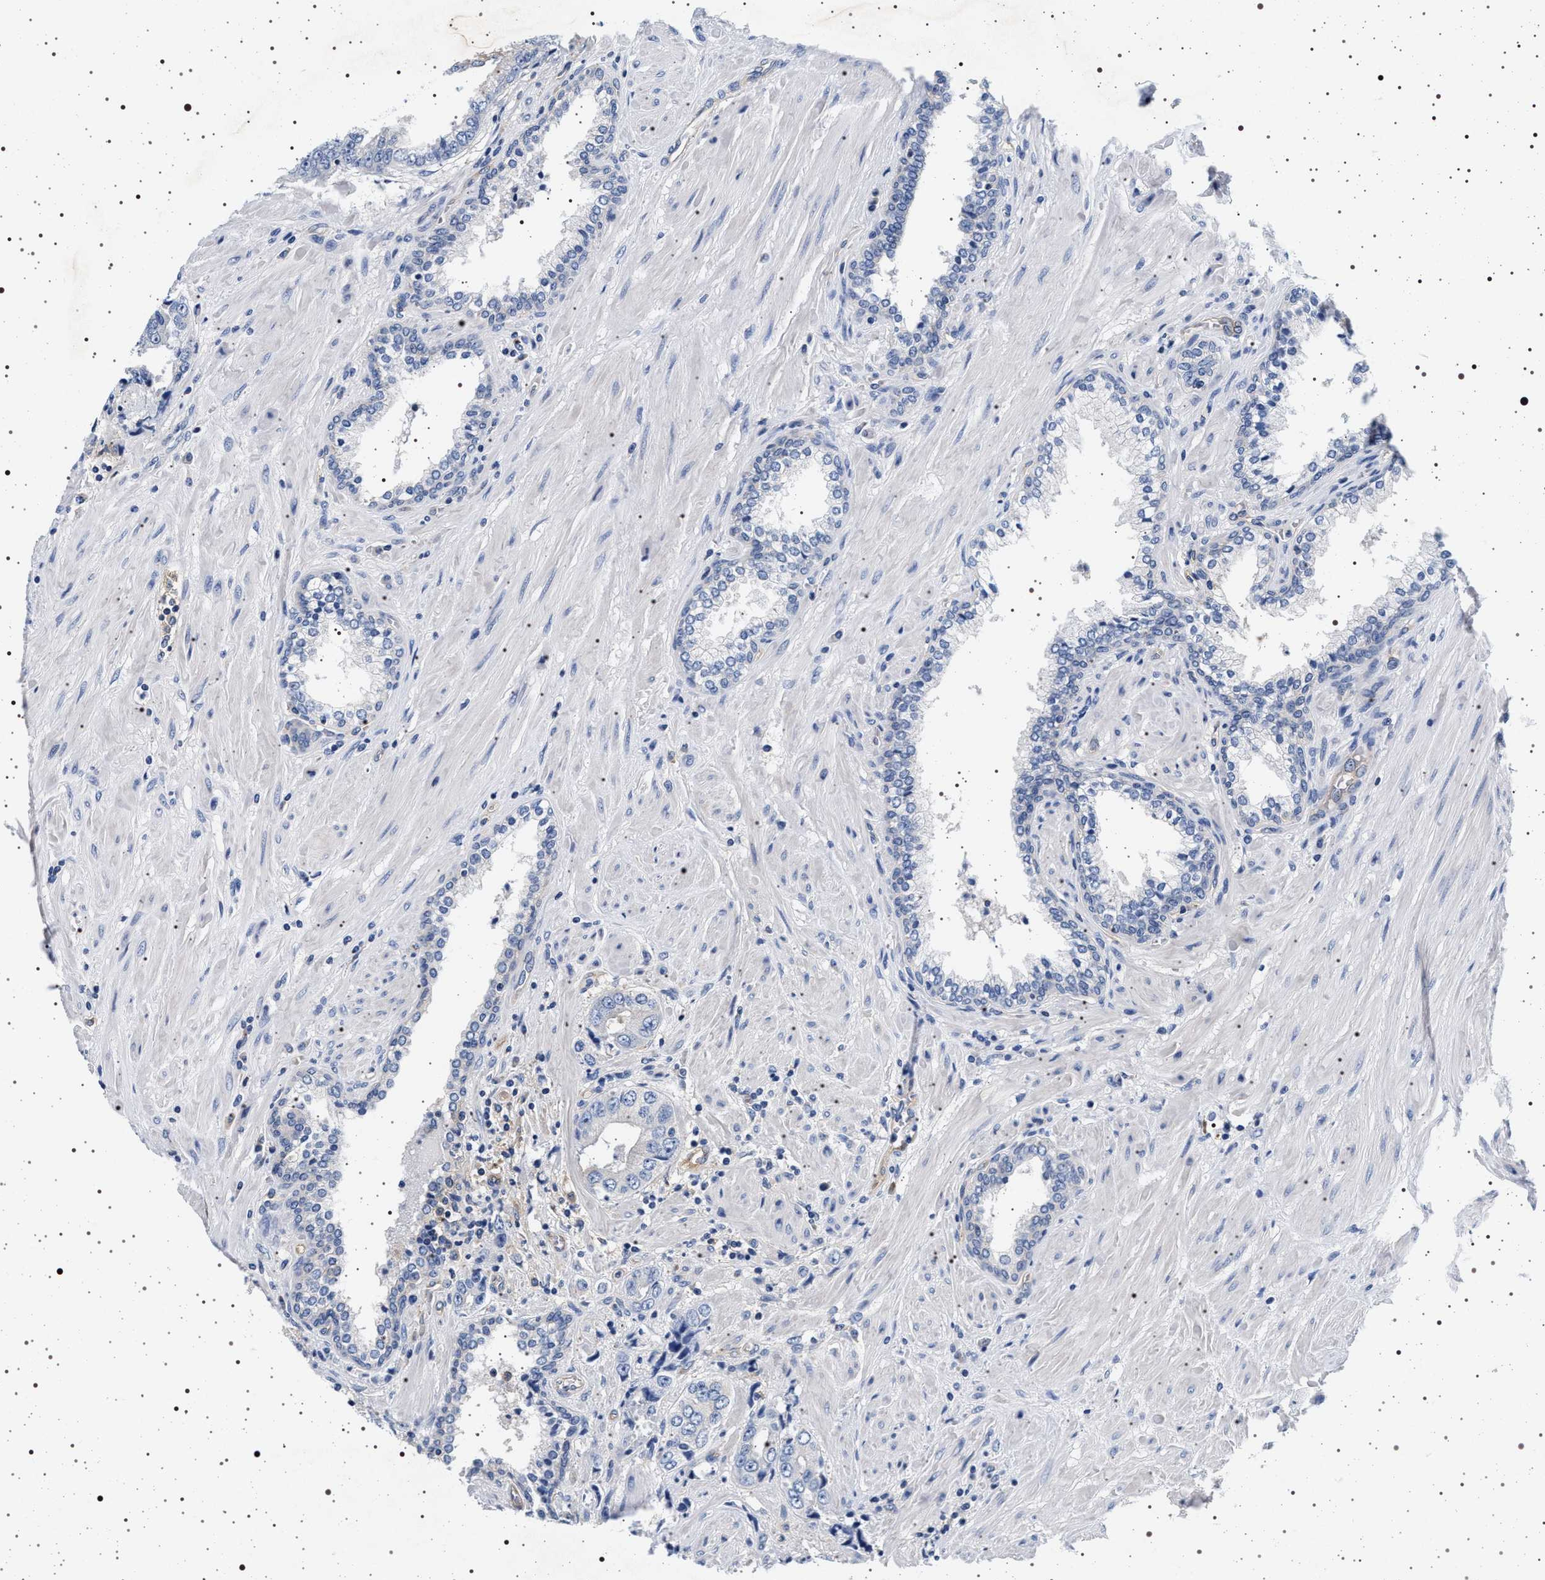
{"staining": {"intensity": "negative", "quantity": "none", "location": "none"}, "tissue": "prostate cancer", "cell_type": "Tumor cells", "image_type": "cancer", "snomed": [{"axis": "morphology", "description": "Adenocarcinoma, High grade"}, {"axis": "topography", "description": "Prostate"}], "caption": "High magnification brightfield microscopy of prostate cancer stained with DAB (brown) and counterstained with hematoxylin (blue): tumor cells show no significant staining.", "gene": "HSD17B1", "patient": {"sex": "male", "age": 61}}